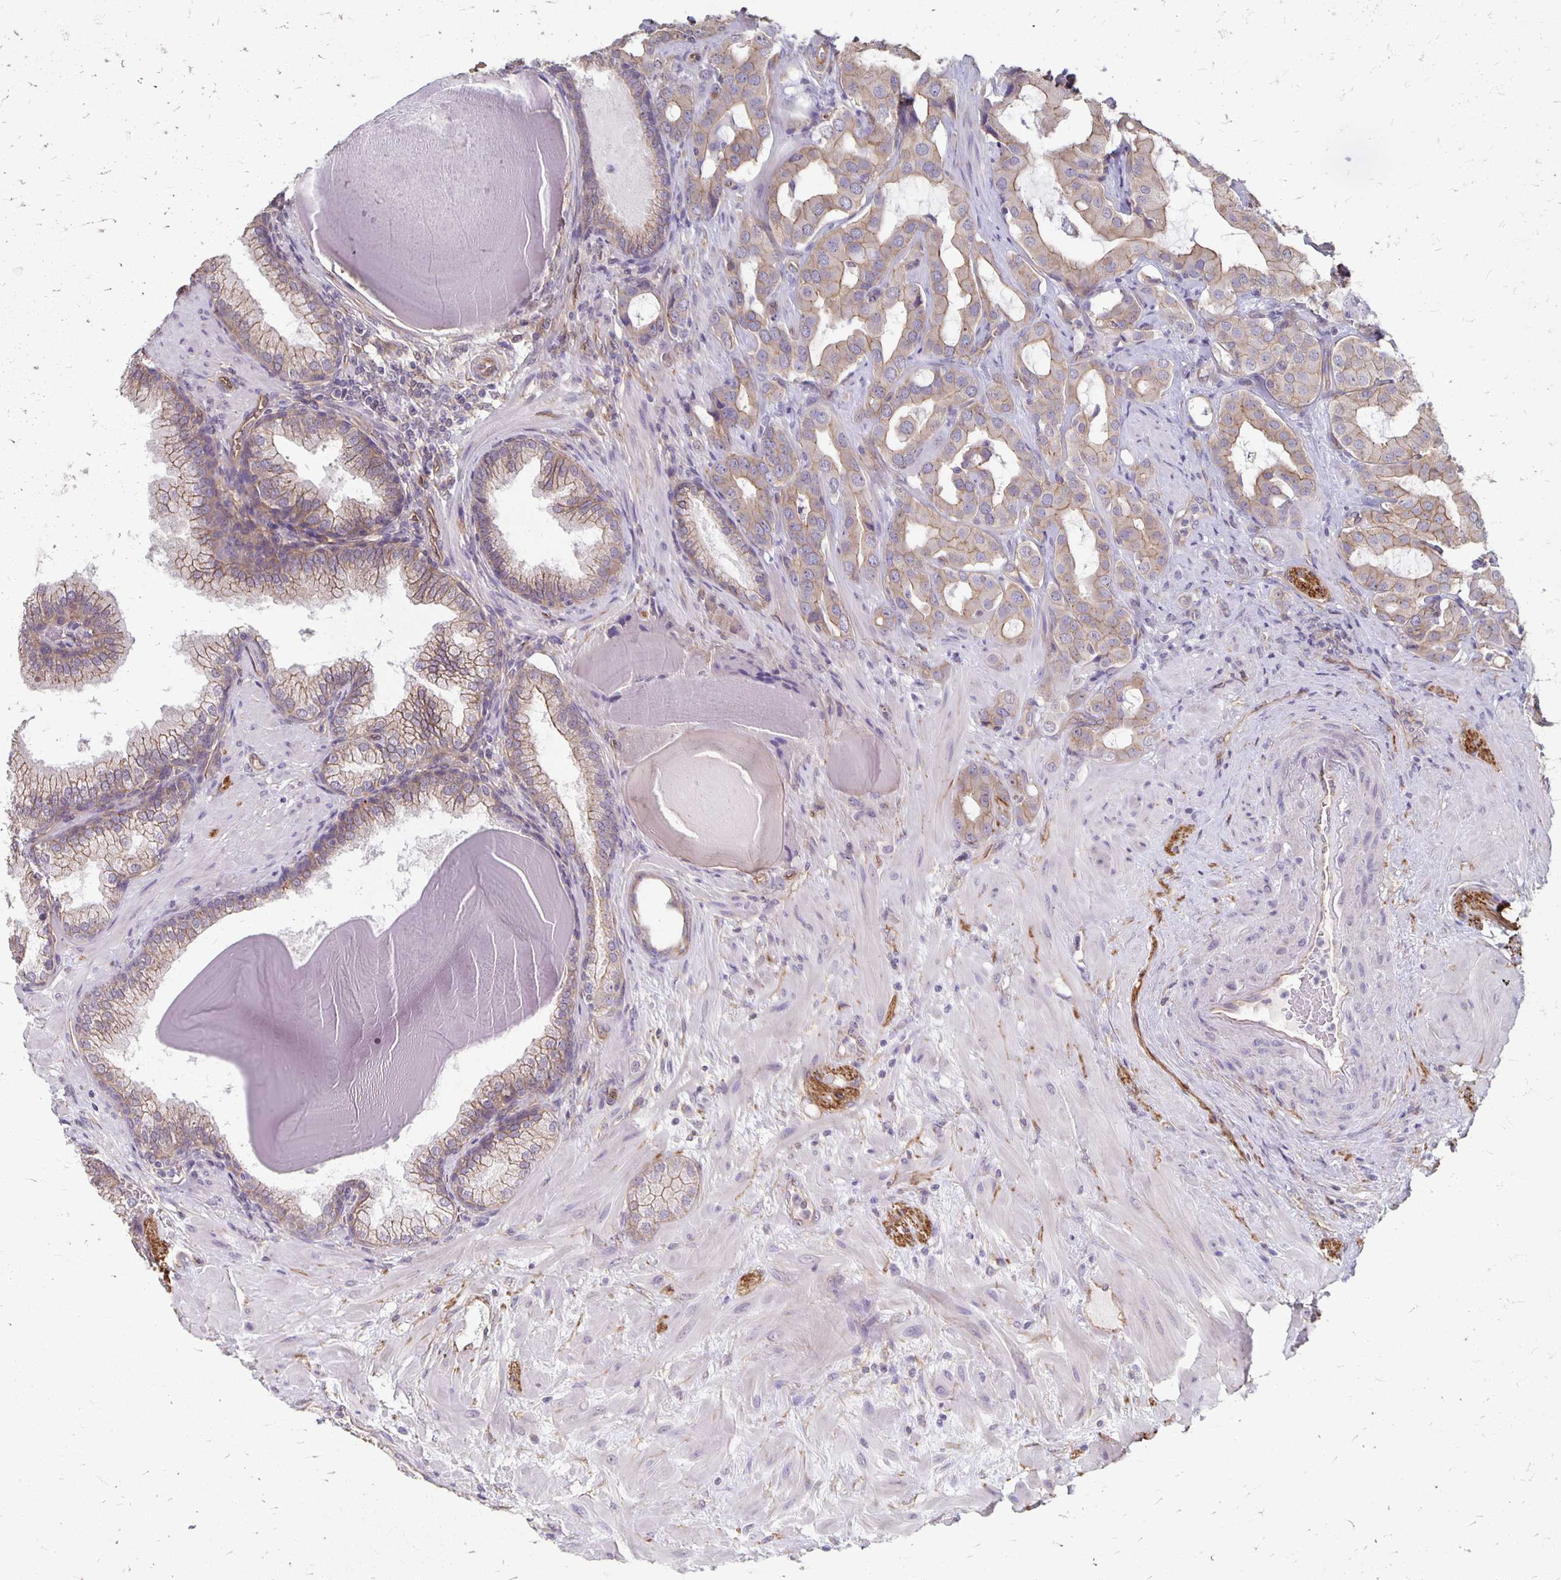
{"staining": {"intensity": "weak", "quantity": ">75%", "location": "cytoplasmic/membranous"}, "tissue": "prostate cancer", "cell_type": "Tumor cells", "image_type": "cancer", "snomed": [{"axis": "morphology", "description": "Adenocarcinoma, Low grade"}, {"axis": "topography", "description": "Prostate"}], "caption": "Prostate cancer stained with DAB IHC reveals low levels of weak cytoplasmic/membranous positivity in about >75% of tumor cells.", "gene": "PPP1R3E", "patient": {"sex": "male", "age": 57}}